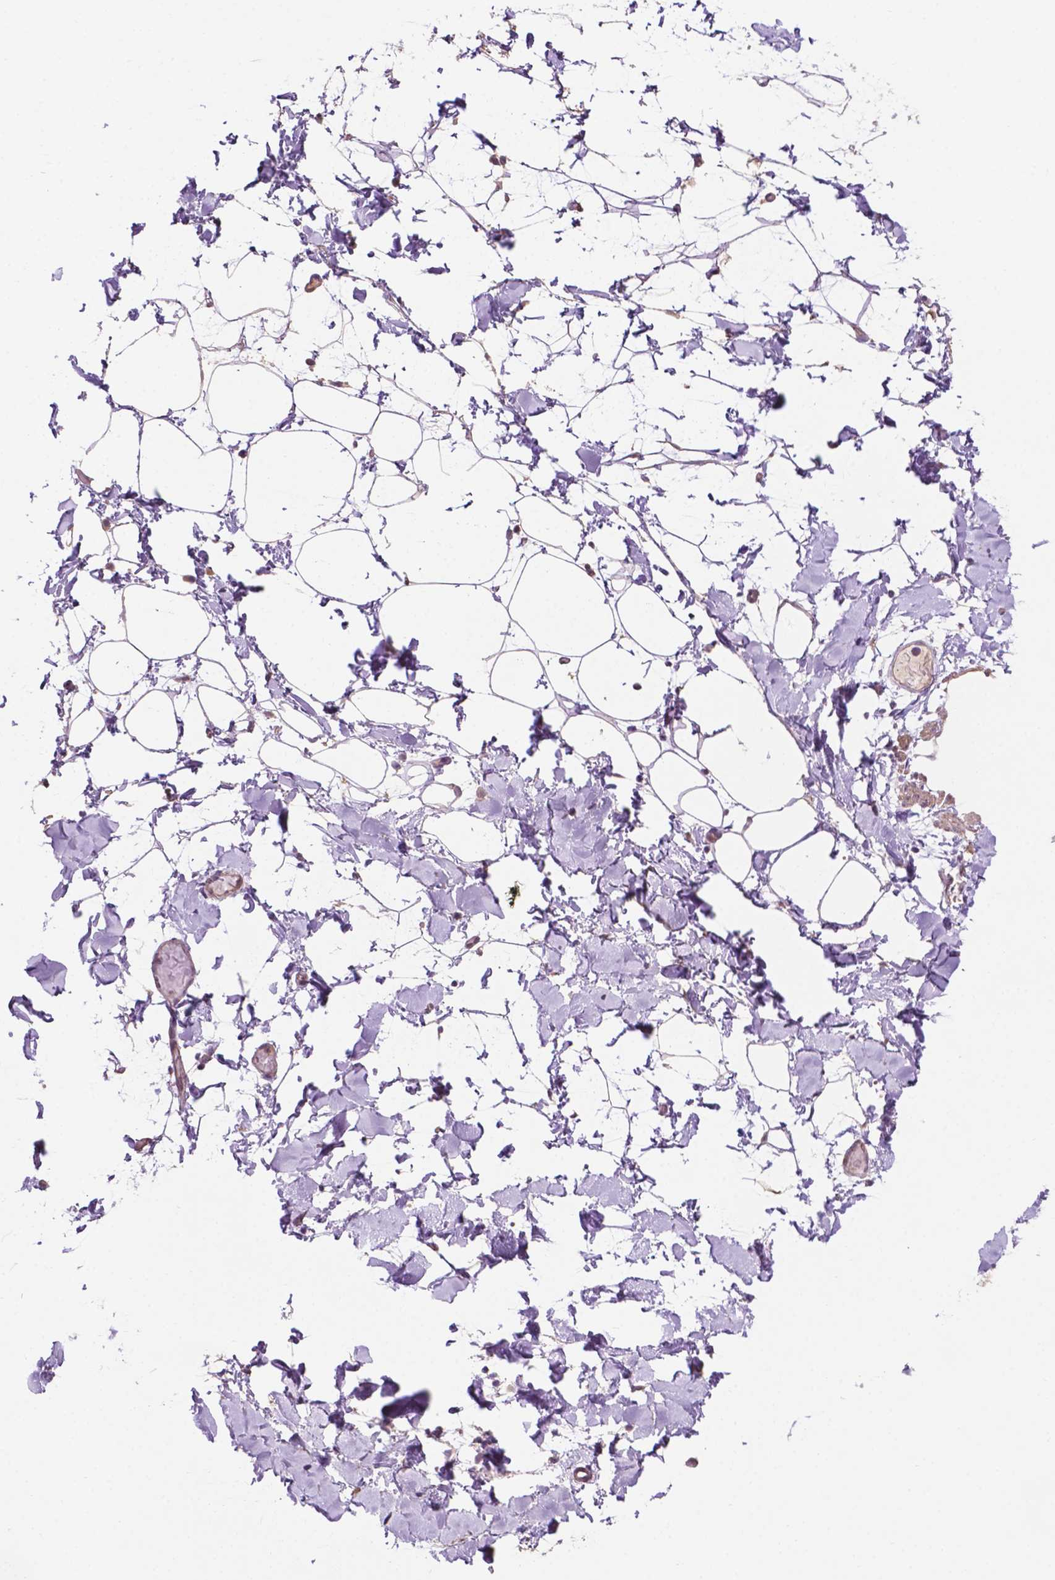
{"staining": {"intensity": "negative", "quantity": "none", "location": "none"}, "tissue": "adipose tissue", "cell_type": "Adipocytes", "image_type": "normal", "snomed": [{"axis": "morphology", "description": "Normal tissue, NOS"}, {"axis": "topography", "description": "Gallbladder"}, {"axis": "topography", "description": "Peripheral nerve tissue"}], "caption": "This is an immunohistochemistry (IHC) micrograph of normal human adipose tissue. There is no positivity in adipocytes.", "gene": "CLDN17", "patient": {"sex": "female", "age": 45}}